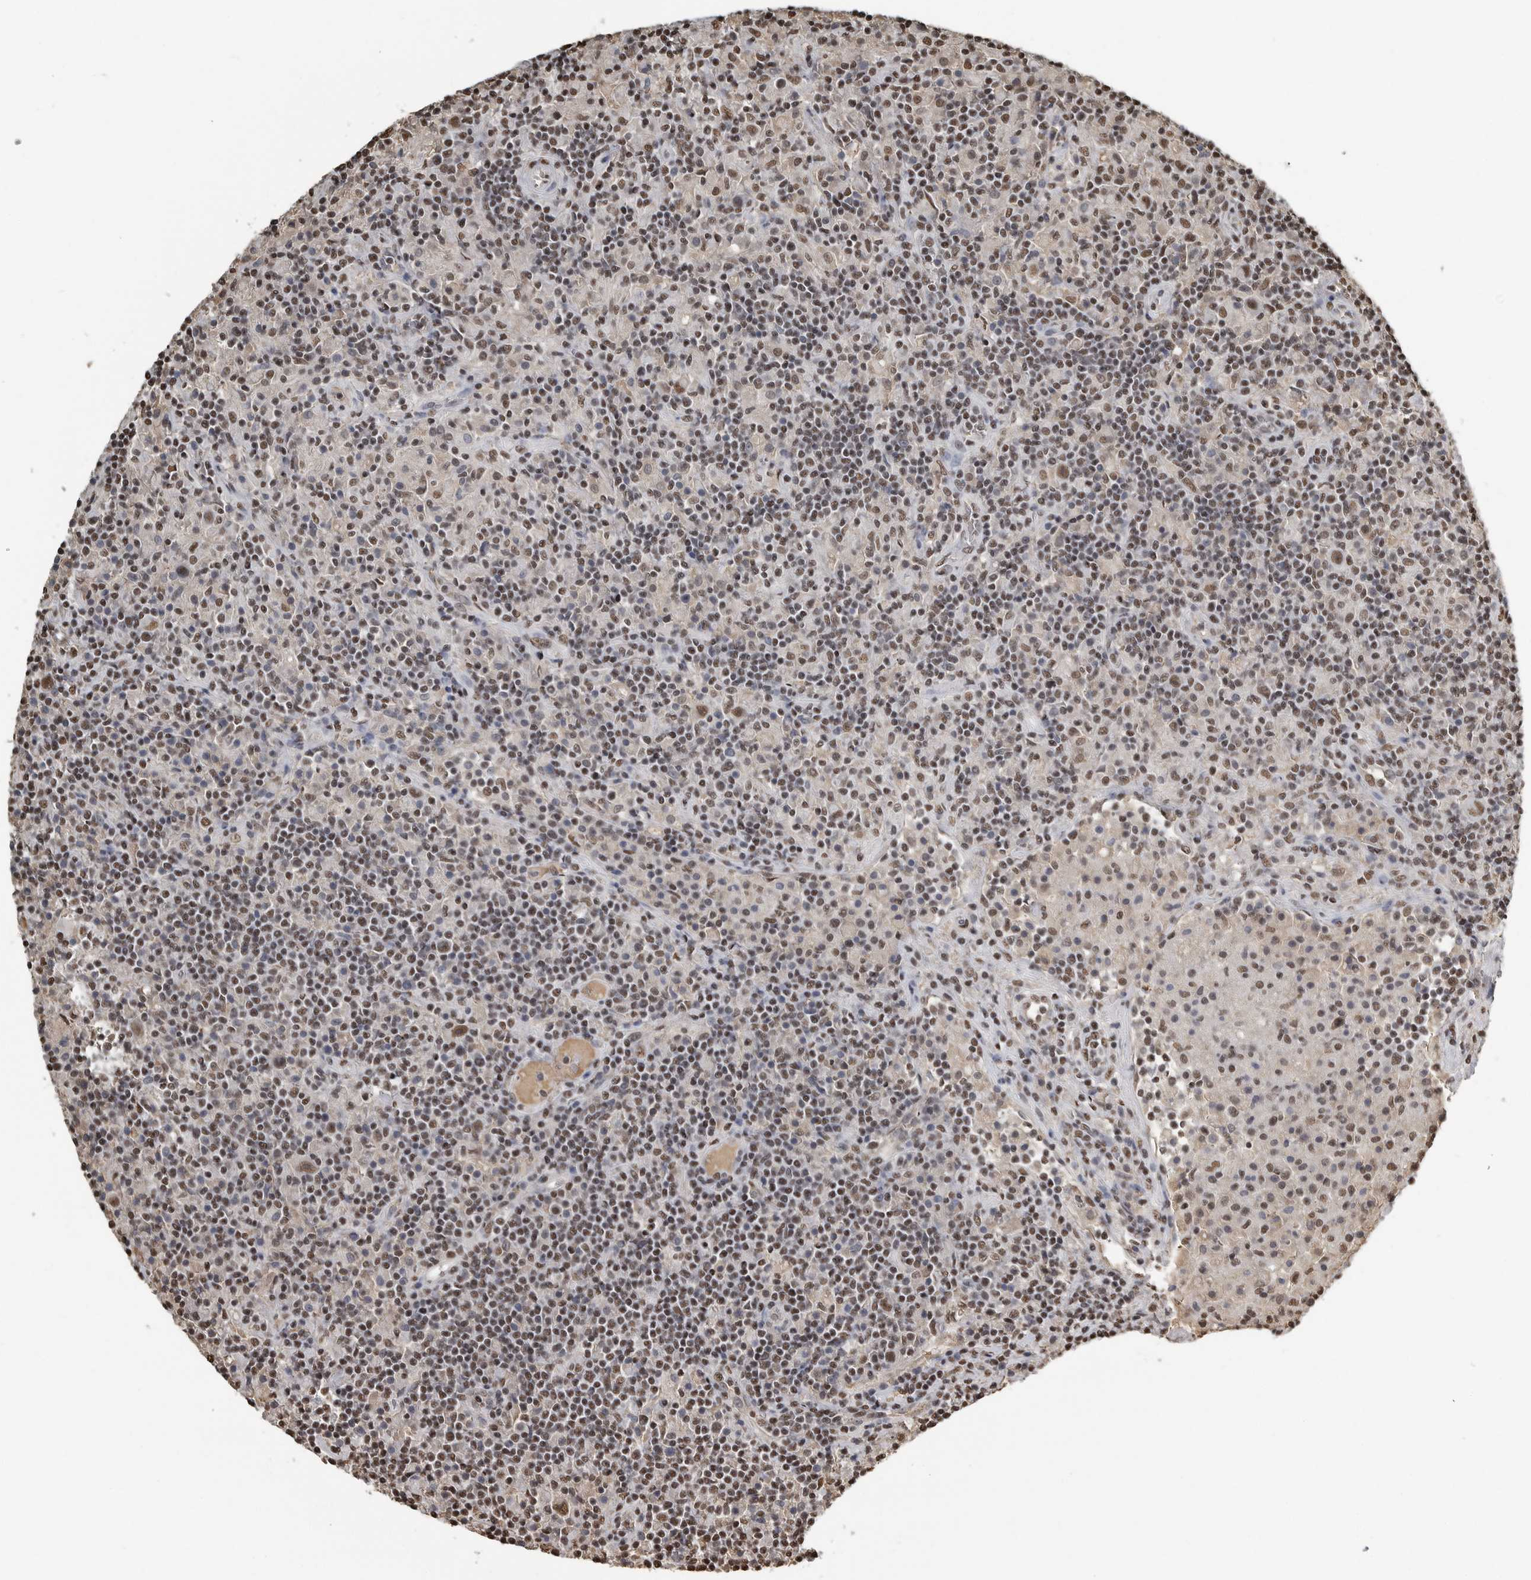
{"staining": {"intensity": "moderate", "quantity": ">75%", "location": "nuclear"}, "tissue": "lymphoma", "cell_type": "Tumor cells", "image_type": "cancer", "snomed": [{"axis": "morphology", "description": "Hodgkin's disease, NOS"}, {"axis": "topography", "description": "Lymph node"}], "caption": "Protein expression analysis of human lymphoma reveals moderate nuclear staining in approximately >75% of tumor cells. The staining was performed using DAB, with brown indicating positive protein expression. Nuclei are stained blue with hematoxylin.", "gene": "TGS1", "patient": {"sex": "male", "age": 70}}